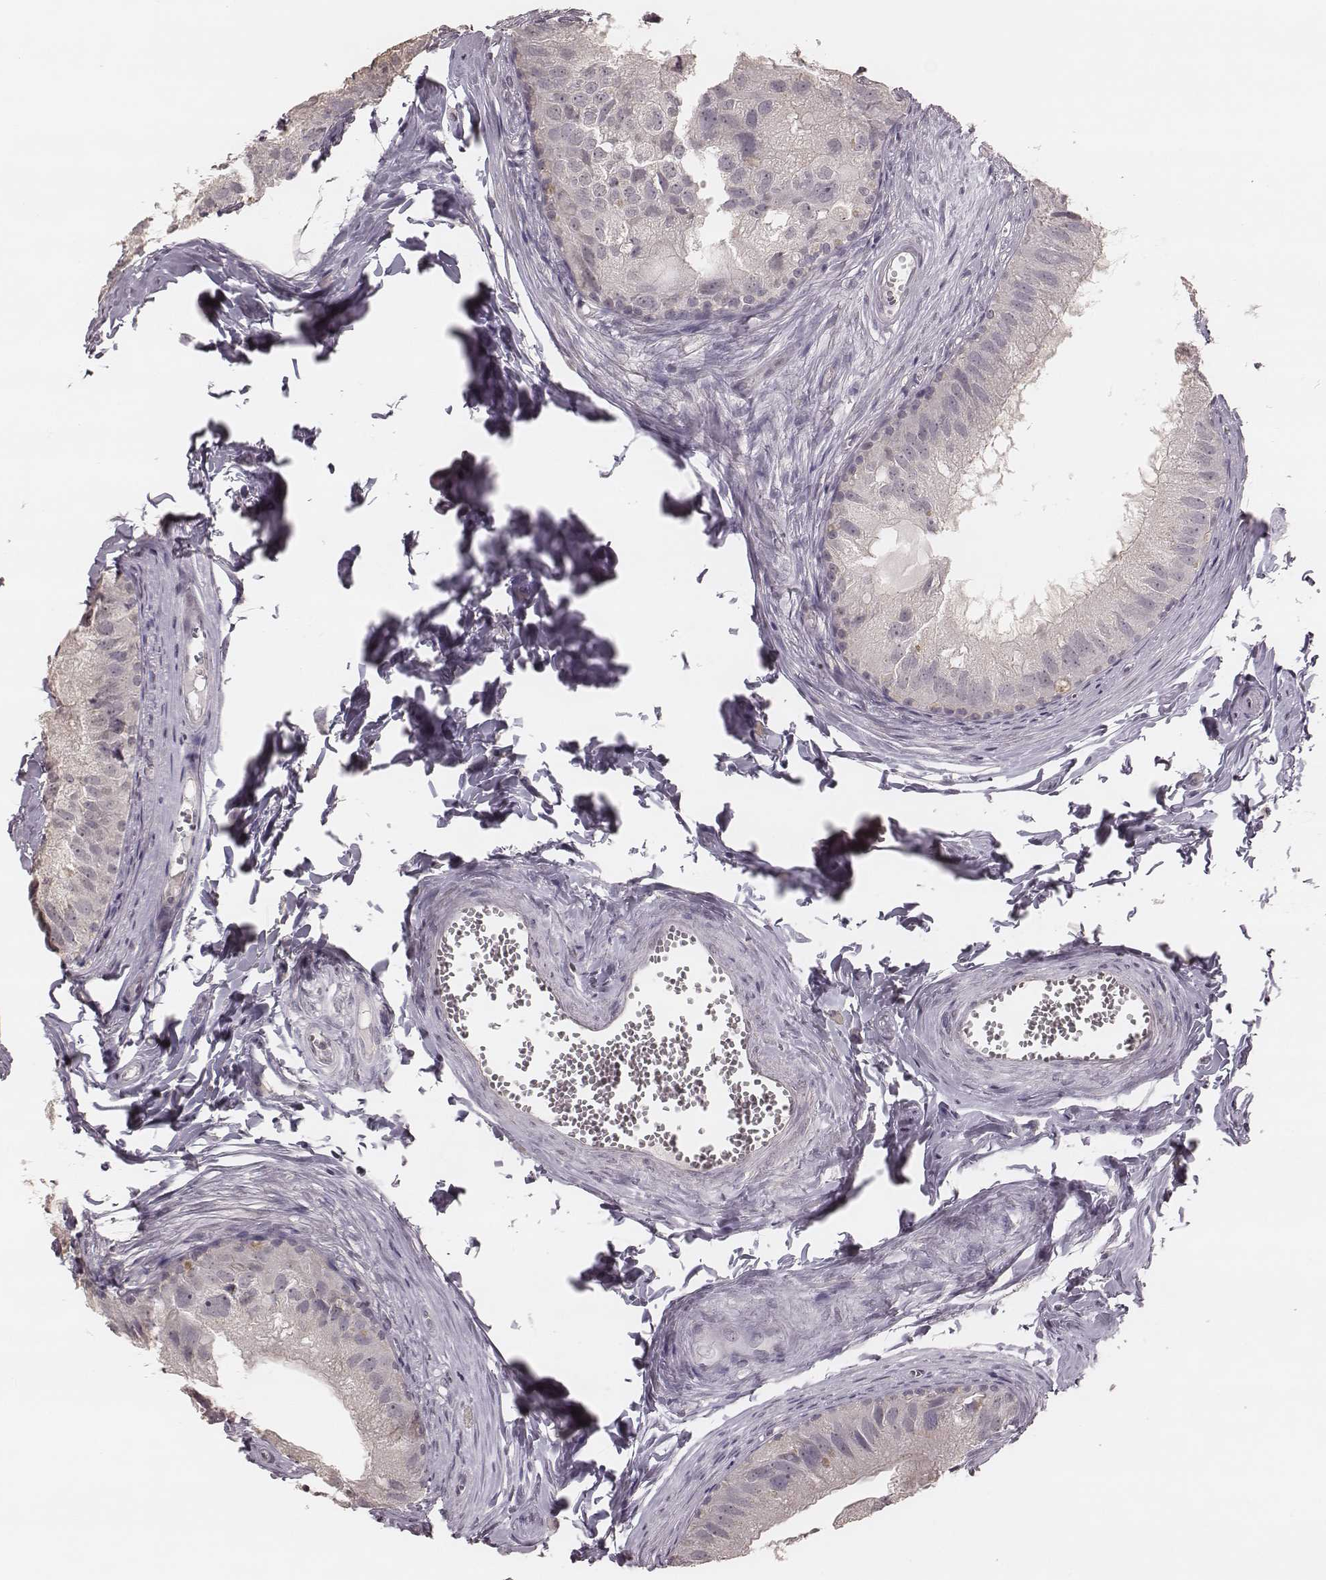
{"staining": {"intensity": "negative", "quantity": "none", "location": "none"}, "tissue": "epididymis", "cell_type": "Glandular cells", "image_type": "normal", "snomed": [{"axis": "morphology", "description": "Normal tissue, NOS"}, {"axis": "topography", "description": "Epididymis"}], "caption": "Immunohistochemical staining of unremarkable human epididymis reveals no significant expression in glandular cells. The staining was performed using DAB (3,3'-diaminobenzidine) to visualize the protein expression in brown, while the nuclei were stained in blue with hematoxylin (Magnification: 20x).", "gene": "LY6K", "patient": {"sex": "male", "age": 45}}